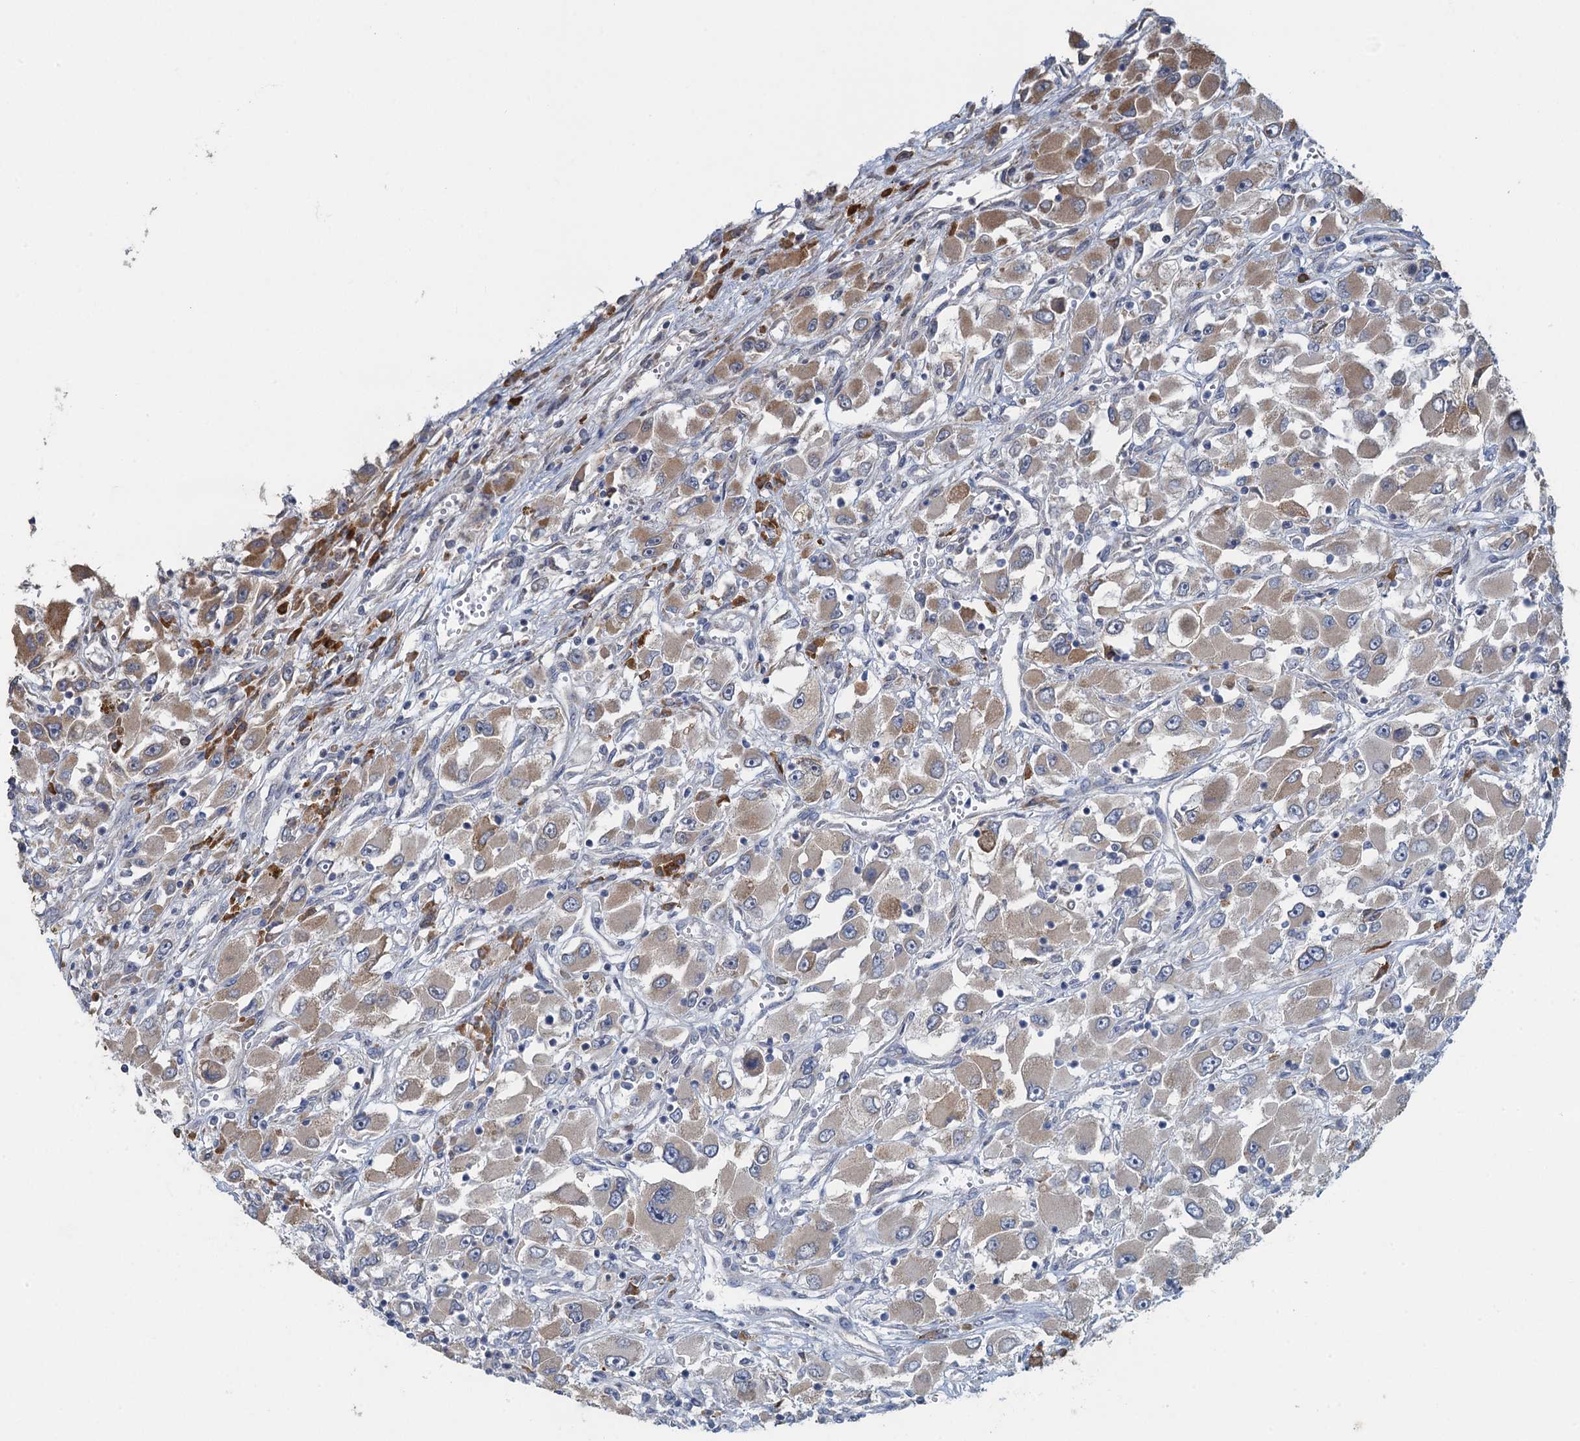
{"staining": {"intensity": "weak", "quantity": ">75%", "location": "cytoplasmic/membranous"}, "tissue": "renal cancer", "cell_type": "Tumor cells", "image_type": "cancer", "snomed": [{"axis": "morphology", "description": "Adenocarcinoma, NOS"}, {"axis": "topography", "description": "Kidney"}], "caption": "Human renal cancer (adenocarcinoma) stained with a brown dye exhibits weak cytoplasmic/membranous positive expression in approximately >75% of tumor cells.", "gene": "TEX35", "patient": {"sex": "female", "age": 52}}